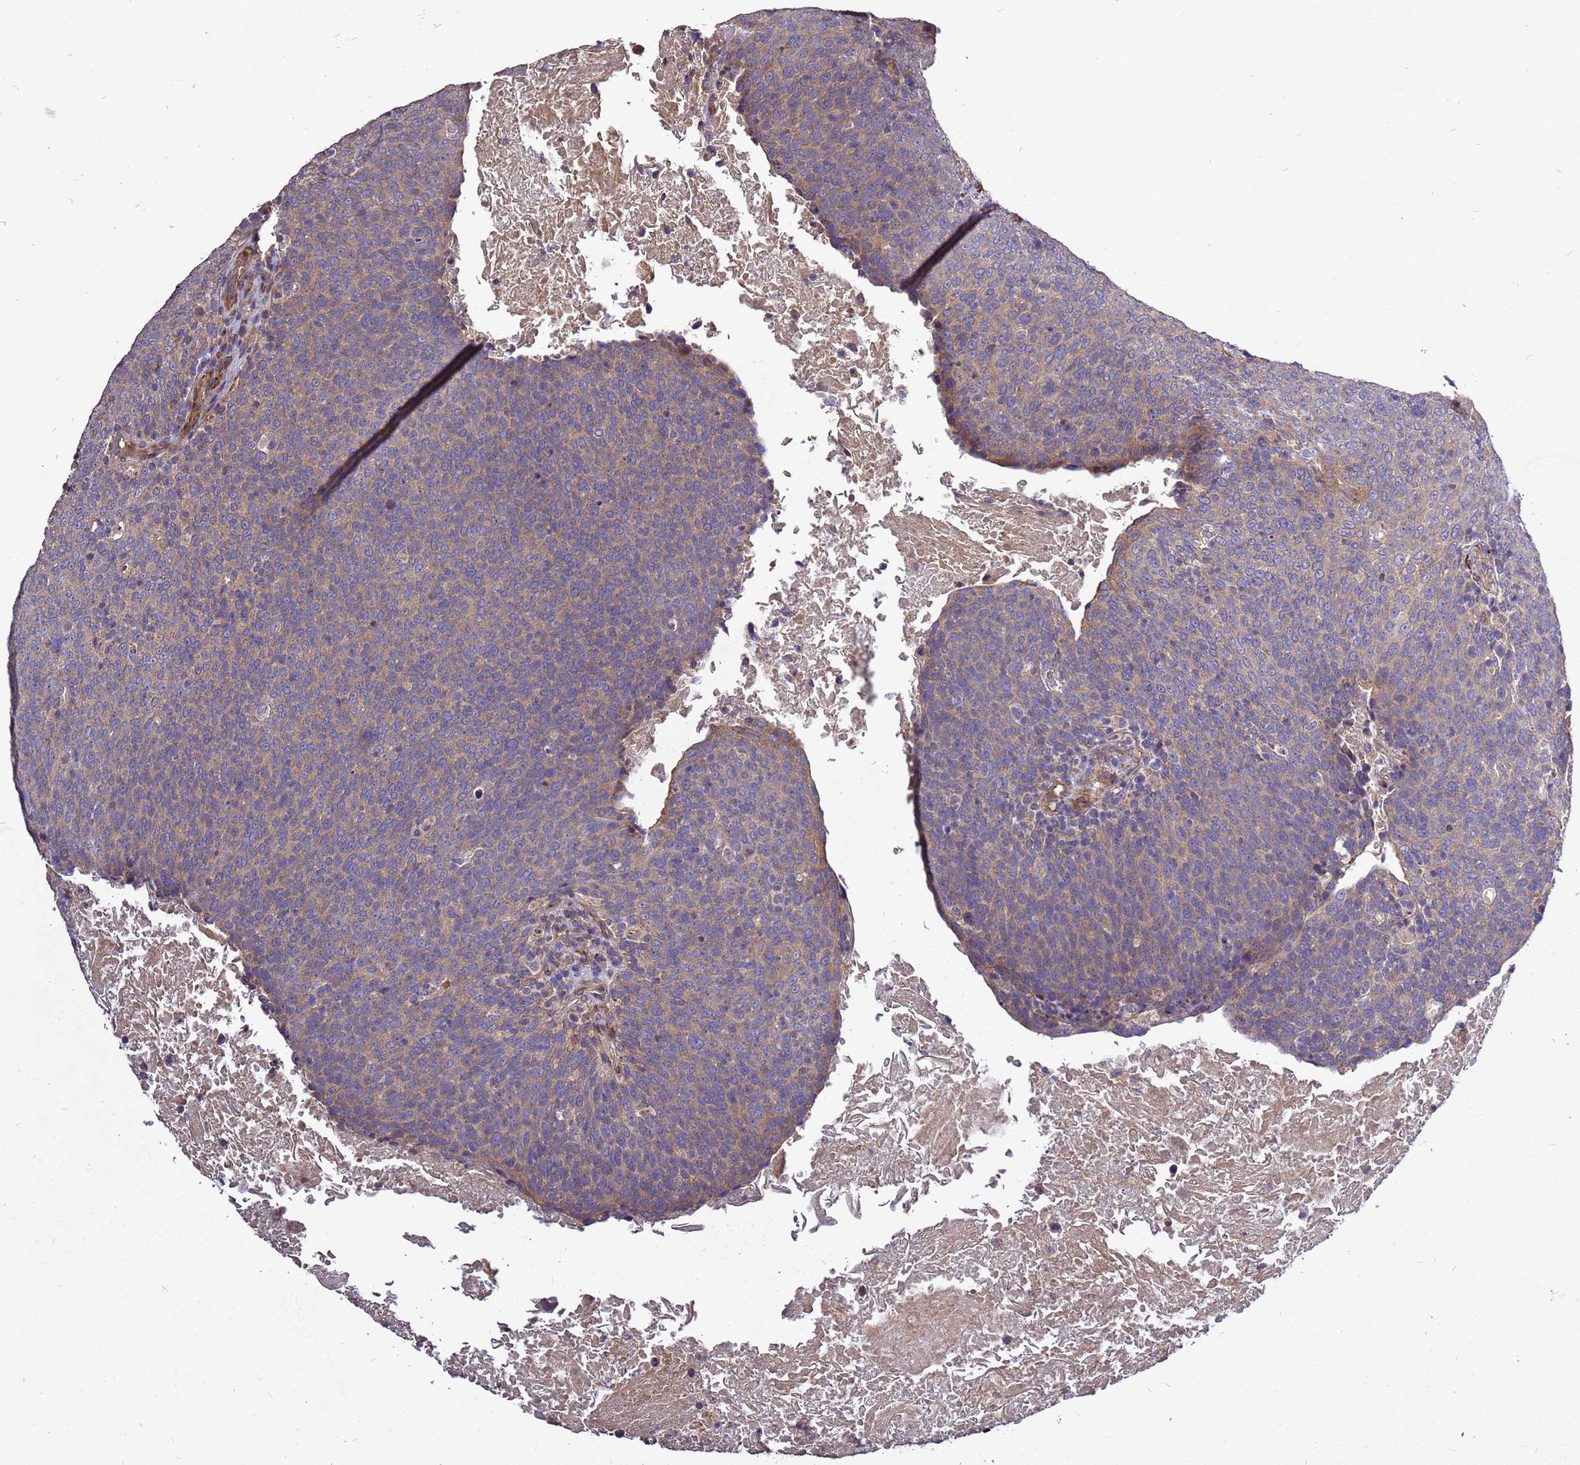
{"staining": {"intensity": "weak", "quantity": ">75%", "location": "cytoplasmic/membranous"}, "tissue": "head and neck cancer", "cell_type": "Tumor cells", "image_type": "cancer", "snomed": [{"axis": "morphology", "description": "Squamous cell carcinoma, NOS"}, {"axis": "morphology", "description": "Squamous cell carcinoma, metastatic, NOS"}, {"axis": "topography", "description": "Lymph node"}, {"axis": "topography", "description": "Head-Neck"}], "caption": "This image exhibits IHC staining of head and neck cancer, with low weak cytoplasmic/membranous positivity in approximately >75% of tumor cells.", "gene": "RSPRY1", "patient": {"sex": "male", "age": 62}}